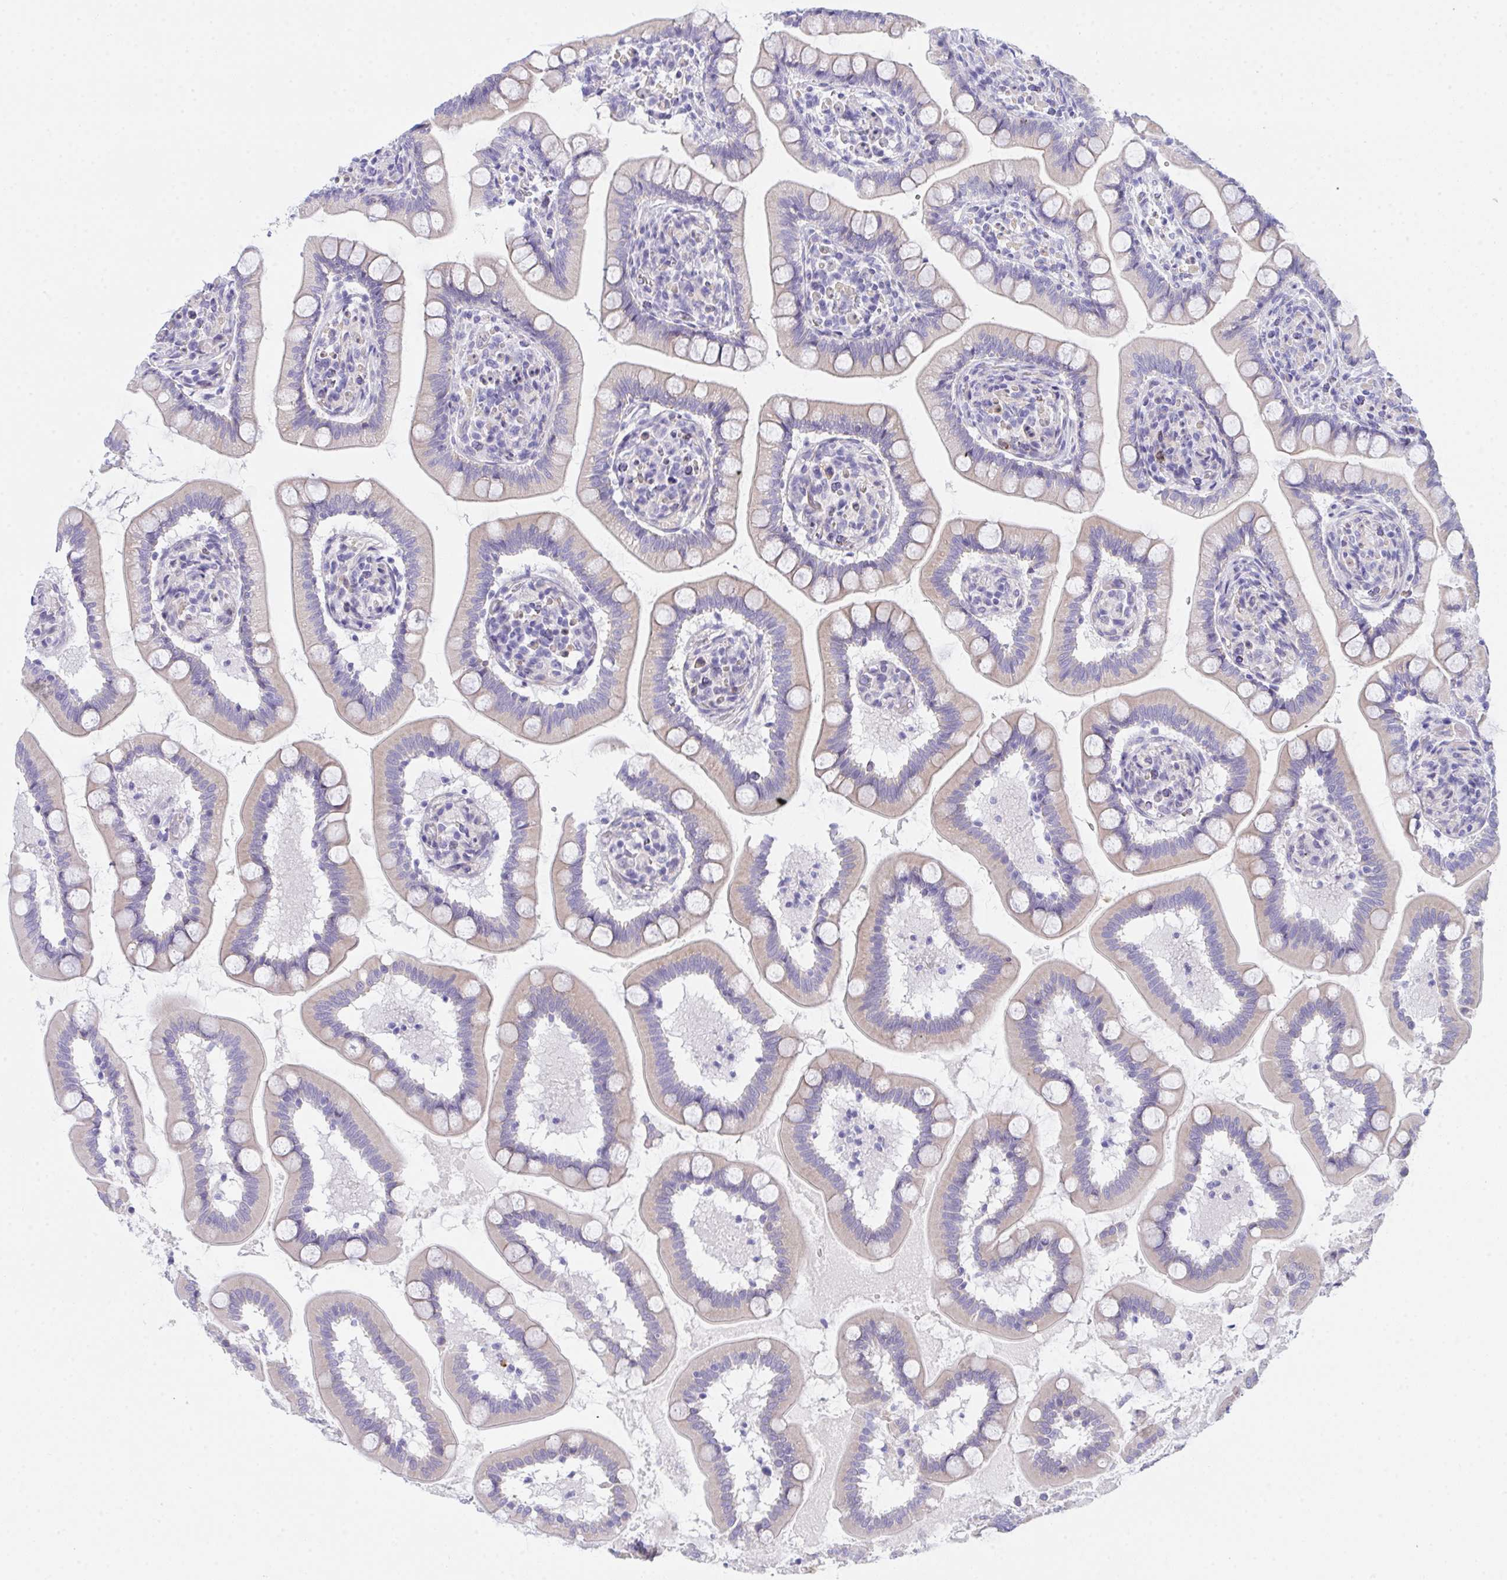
{"staining": {"intensity": "moderate", "quantity": "25%-75%", "location": "cytoplasmic/membranous"}, "tissue": "small intestine", "cell_type": "Glandular cells", "image_type": "normal", "snomed": [{"axis": "morphology", "description": "Normal tissue, NOS"}, {"axis": "topography", "description": "Small intestine"}], "caption": "Immunohistochemistry micrograph of normal small intestine stained for a protein (brown), which shows medium levels of moderate cytoplasmic/membranous staining in approximately 25%-75% of glandular cells.", "gene": "CEP170B", "patient": {"sex": "female", "age": 64}}